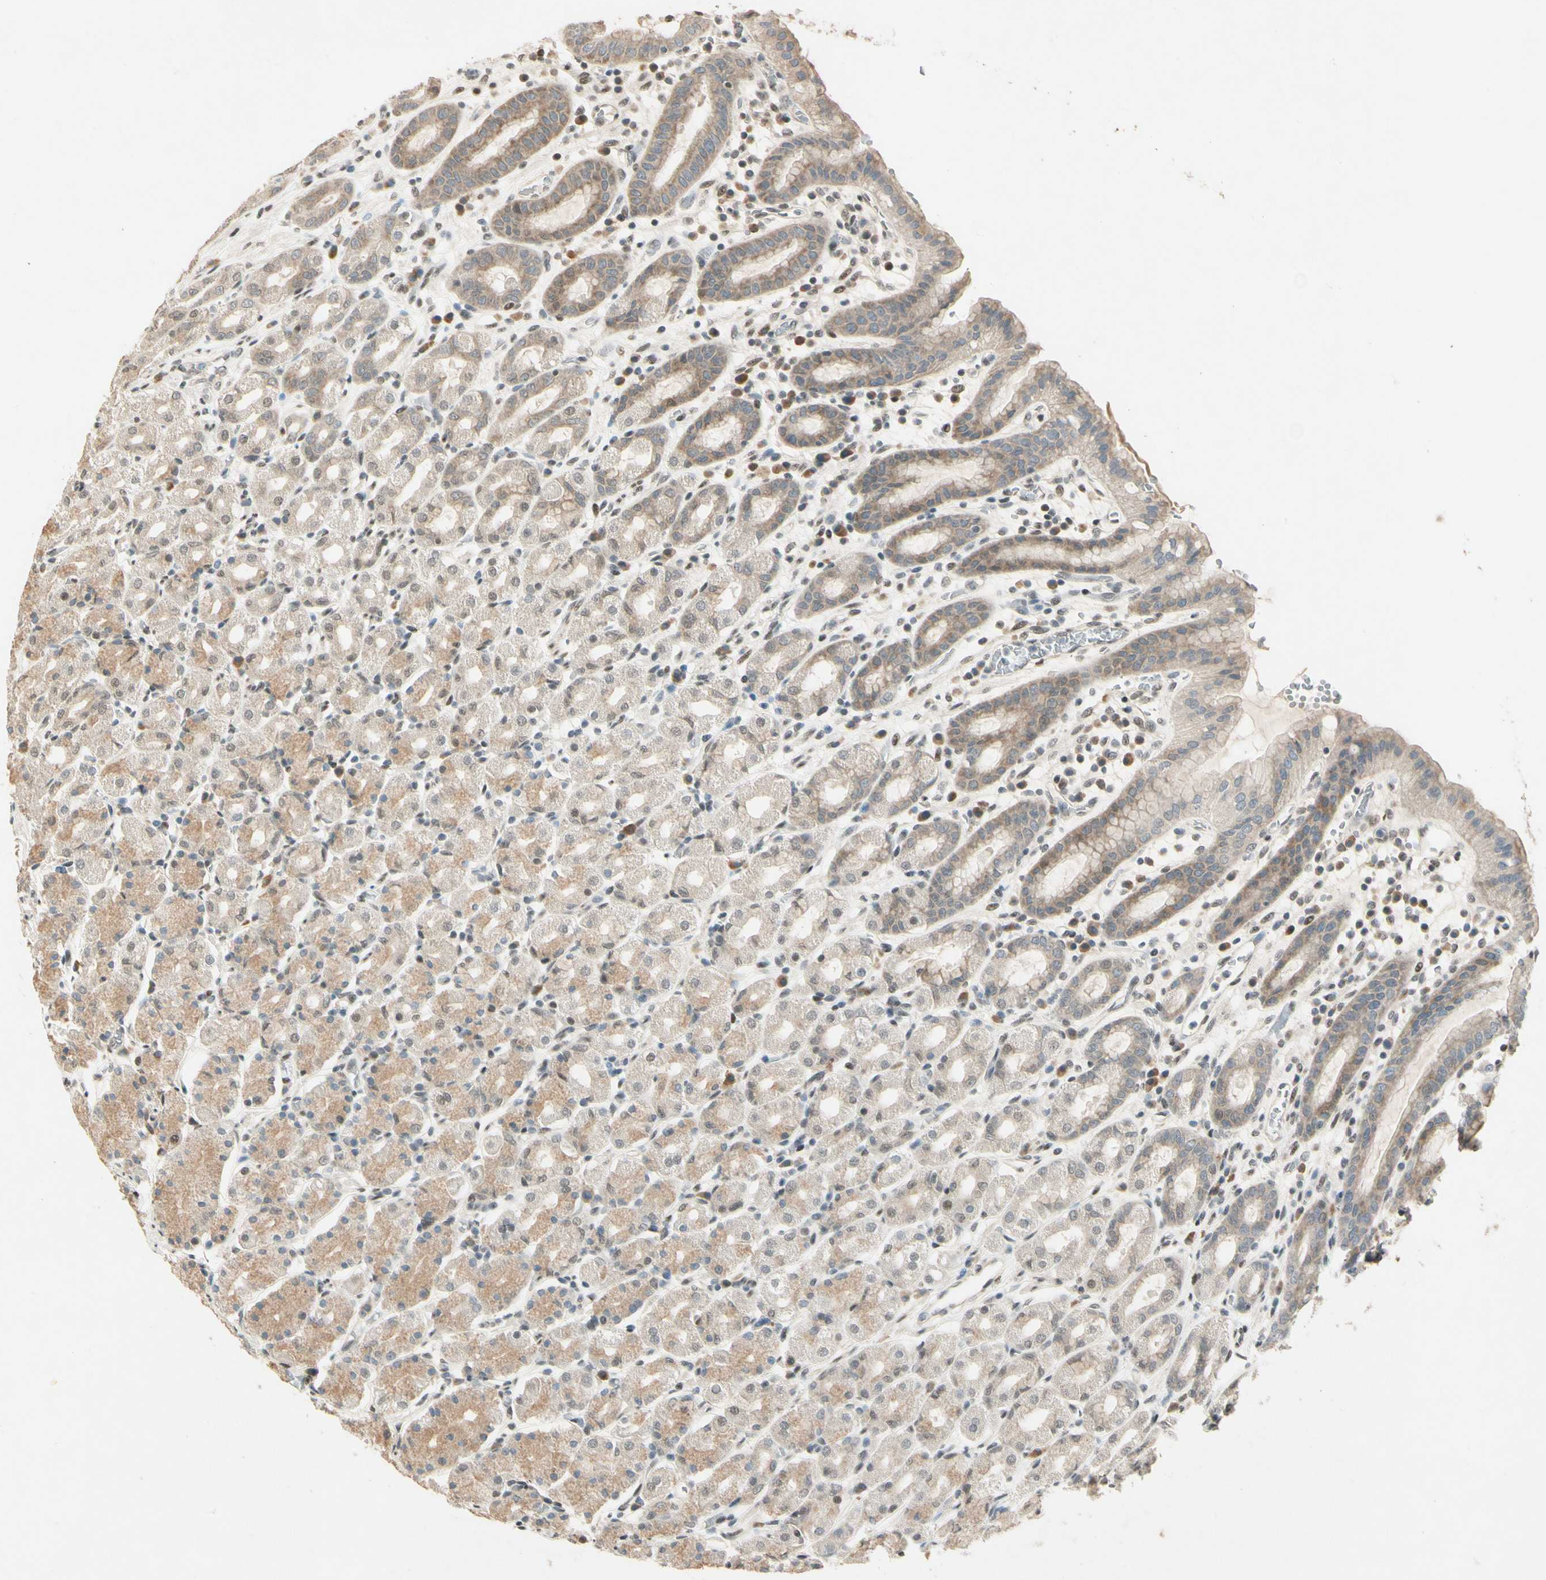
{"staining": {"intensity": "weak", "quantity": ">75%", "location": "cytoplasmic/membranous"}, "tissue": "stomach", "cell_type": "Glandular cells", "image_type": "normal", "snomed": [{"axis": "morphology", "description": "Normal tissue, NOS"}, {"axis": "topography", "description": "Stomach, upper"}], "caption": "Protein expression analysis of unremarkable stomach reveals weak cytoplasmic/membranous staining in approximately >75% of glandular cells.", "gene": "ZBTB4", "patient": {"sex": "male", "age": 68}}